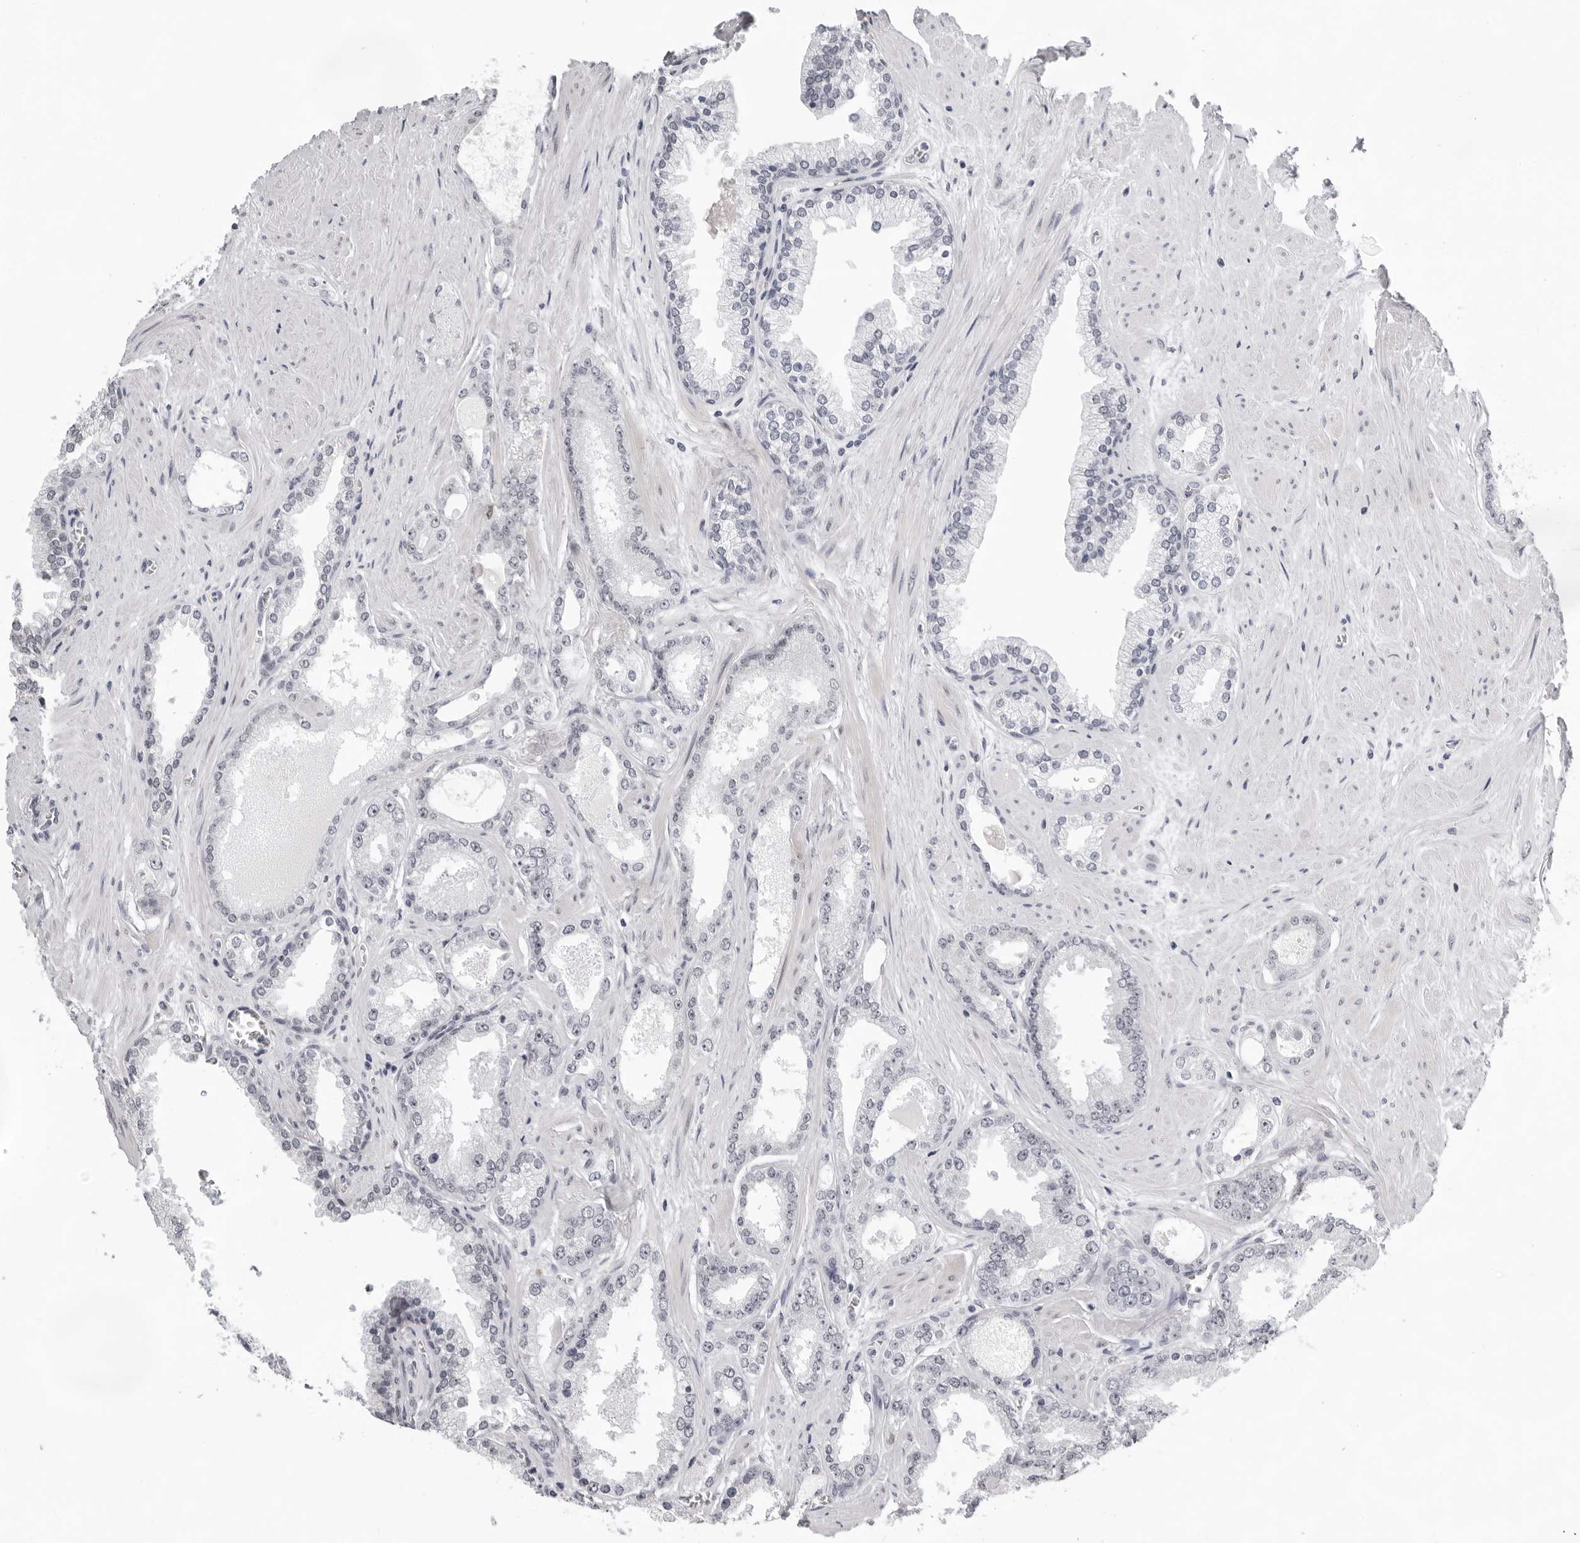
{"staining": {"intensity": "negative", "quantity": "none", "location": "none"}, "tissue": "prostate cancer", "cell_type": "Tumor cells", "image_type": "cancer", "snomed": [{"axis": "morphology", "description": "Adenocarcinoma, Low grade"}, {"axis": "topography", "description": "Prostate"}], "caption": "Human adenocarcinoma (low-grade) (prostate) stained for a protein using immunohistochemistry (IHC) displays no expression in tumor cells.", "gene": "USP1", "patient": {"sex": "male", "age": 62}}